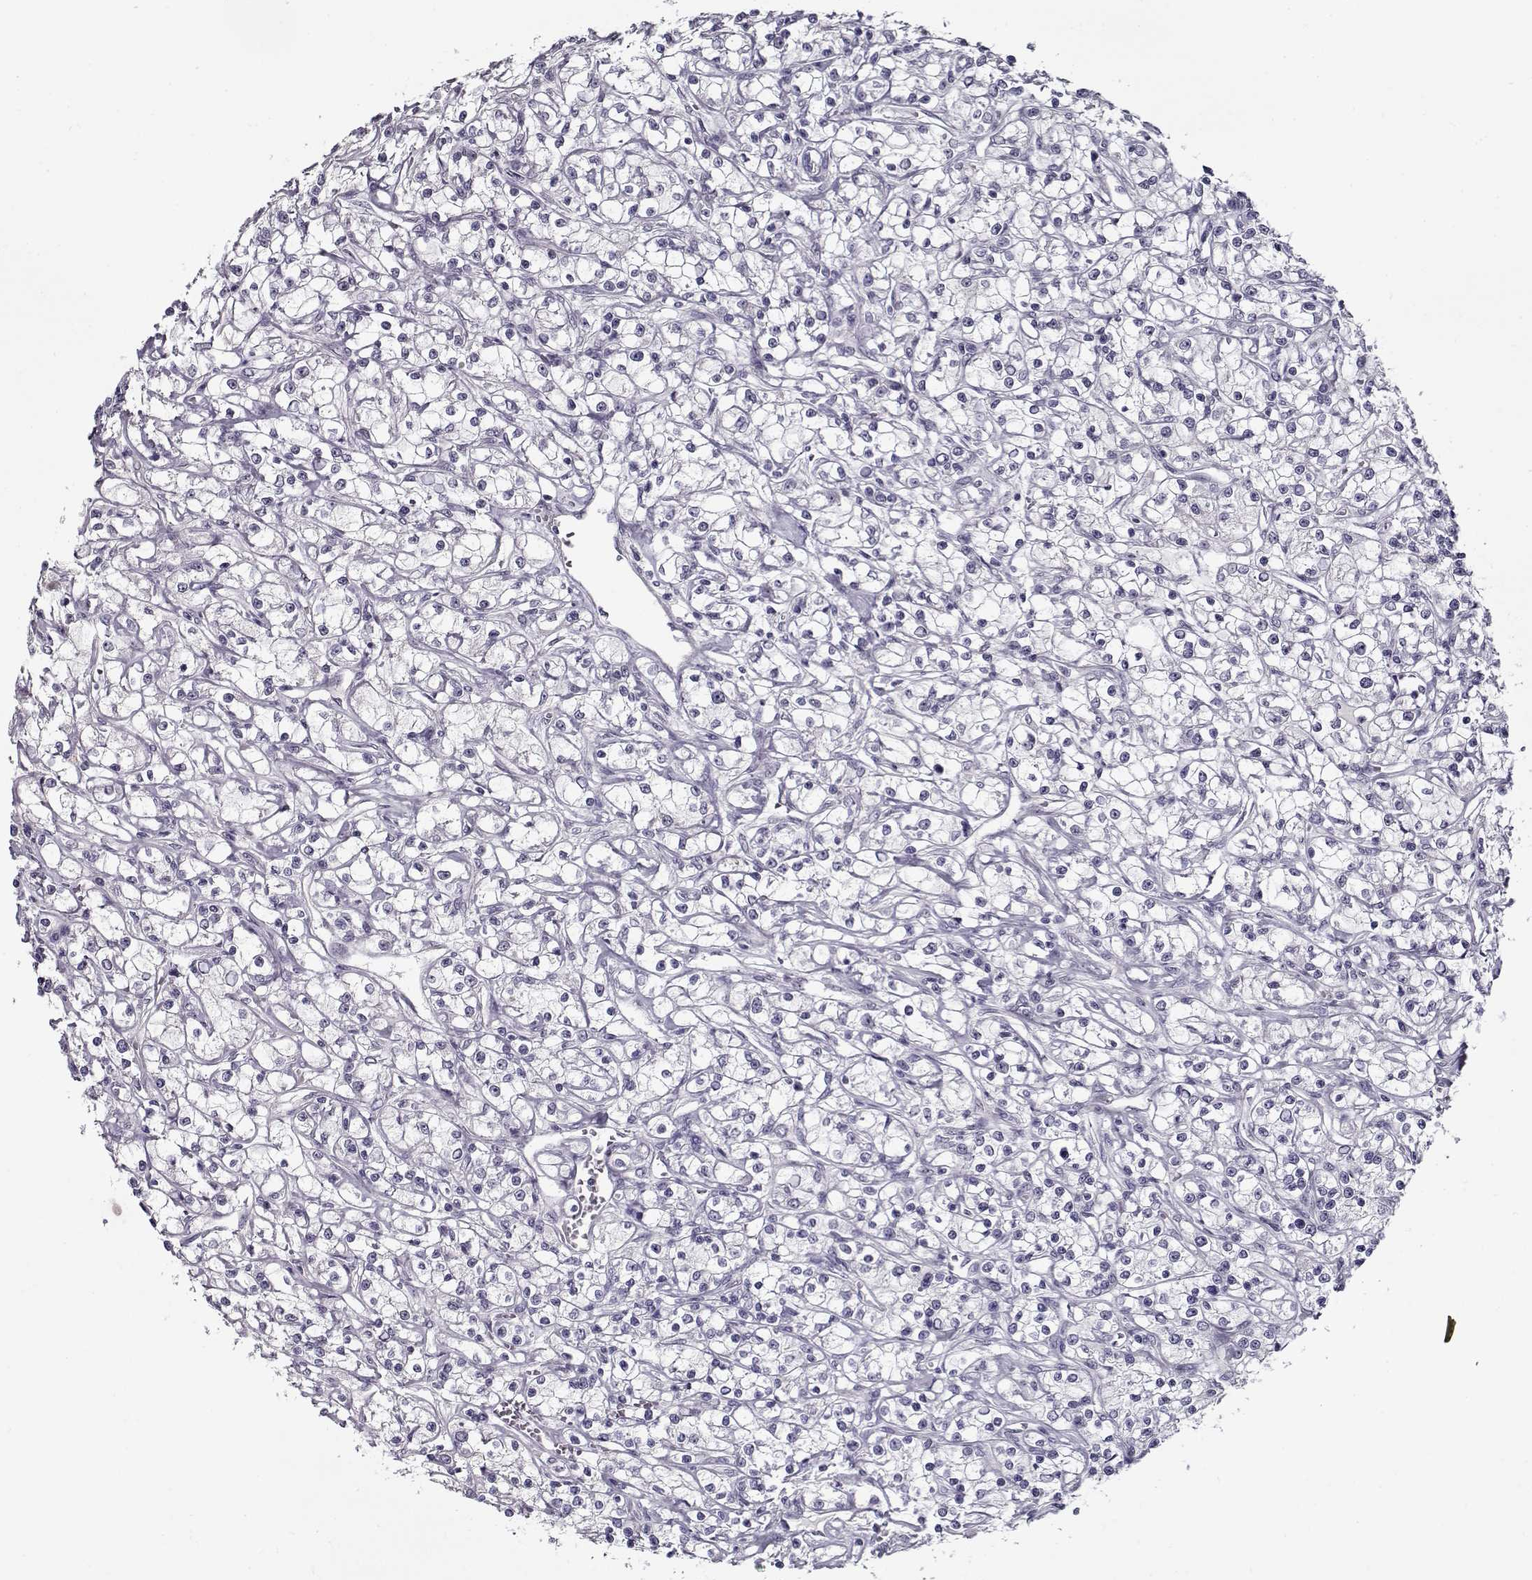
{"staining": {"intensity": "negative", "quantity": "none", "location": "none"}, "tissue": "renal cancer", "cell_type": "Tumor cells", "image_type": "cancer", "snomed": [{"axis": "morphology", "description": "Adenocarcinoma, NOS"}, {"axis": "topography", "description": "Kidney"}], "caption": "DAB immunohistochemical staining of human renal cancer (adenocarcinoma) displays no significant staining in tumor cells.", "gene": "PRMT8", "patient": {"sex": "female", "age": 59}}